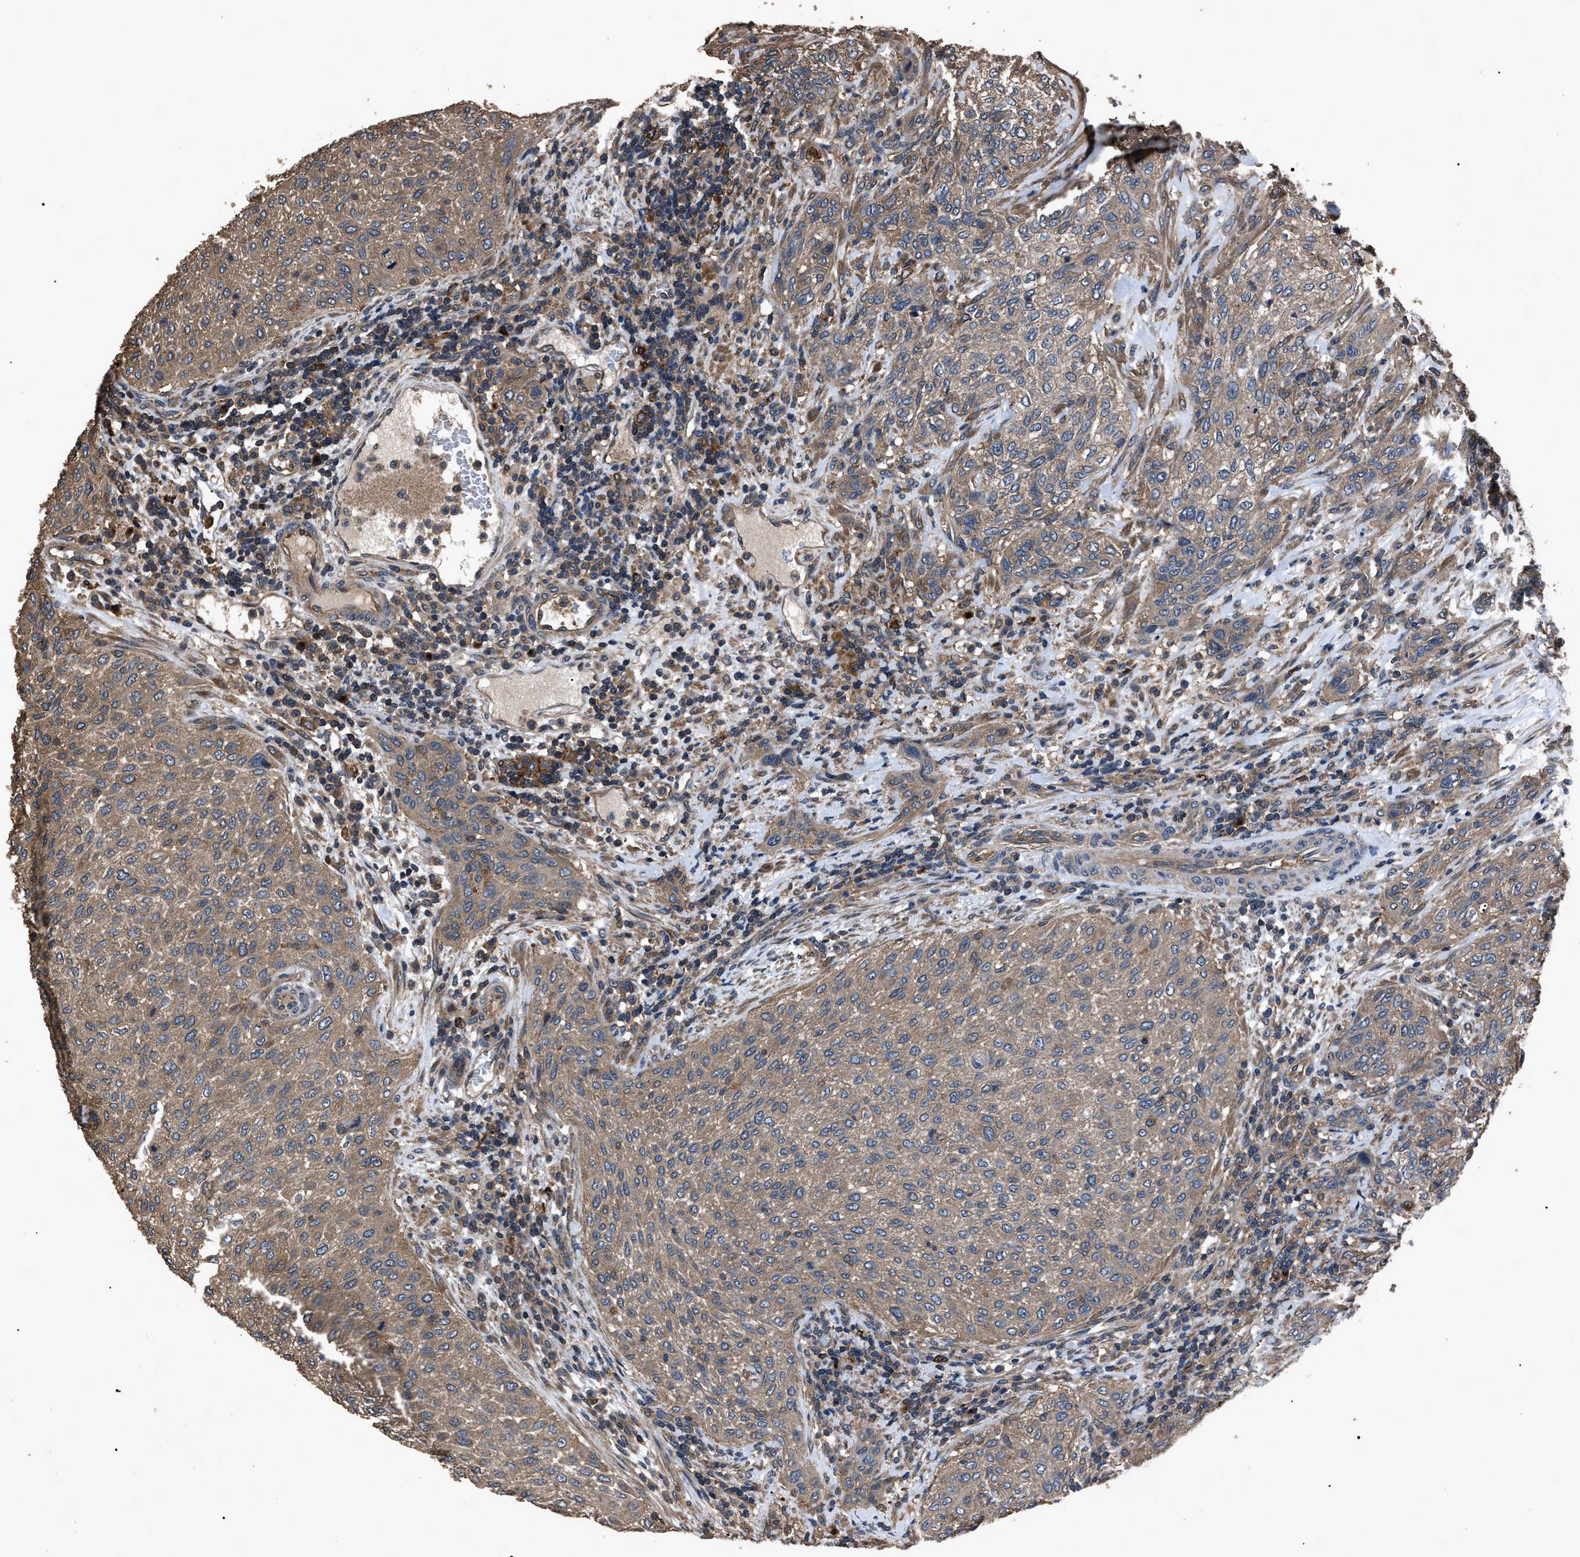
{"staining": {"intensity": "moderate", "quantity": ">75%", "location": "cytoplasmic/membranous"}, "tissue": "urothelial cancer", "cell_type": "Tumor cells", "image_type": "cancer", "snomed": [{"axis": "morphology", "description": "Urothelial carcinoma, Low grade"}, {"axis": "morphology", "description": "Urothelial carcinoma, High grade"}, {"axis": "topography", "description": "Urinary bladder"}], "caption": "Protein positivity by IHC exhibits moderate cytoplasmic/membranous staining in about >75% of tumor cells in urothelial cancer.", "gene": "RNF216", "patient": {"sex": "male", "age": 35}}